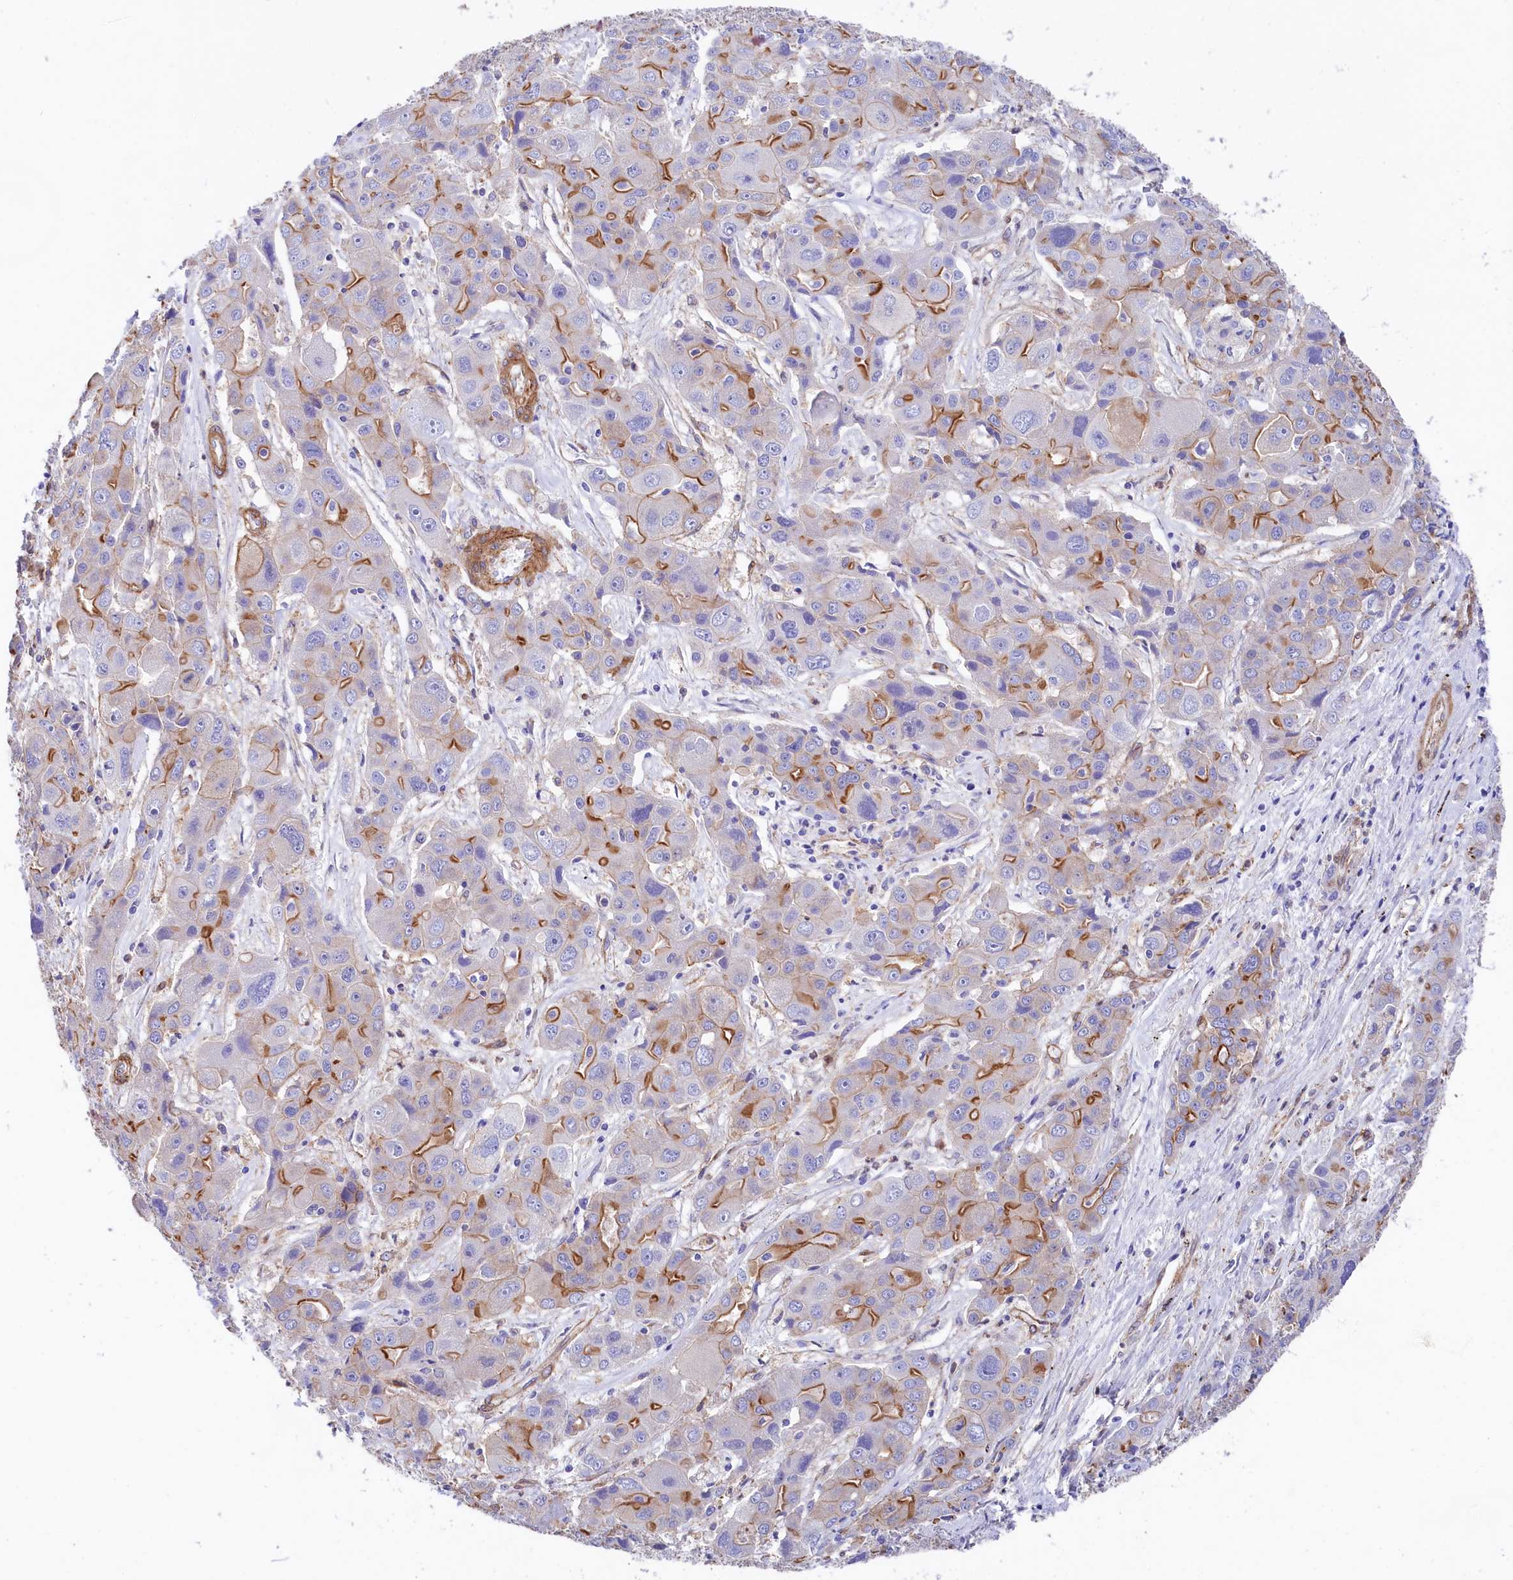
{"staining": {"intensity": "moderate", "quantity": "25%-75%", "location": "cytoplasmic/membranous"}, "tissue": "liver cancer", "cell_type": "Tumor cells", "image_type": "cancer", "snomed": [{"axis": "morphology", "description": "Cholangiocarcinoma"}, {"axis": "topography", "description": "Liver"}], "caption": "Tumor cells exhibit moderate cytoplasmic/membranous staining in about 25%-75% of cells in liver cancer (cholangiocarcinoma).", "gene": "TNKS1BP1", "patient": {"sex": "male", "age": 67}}